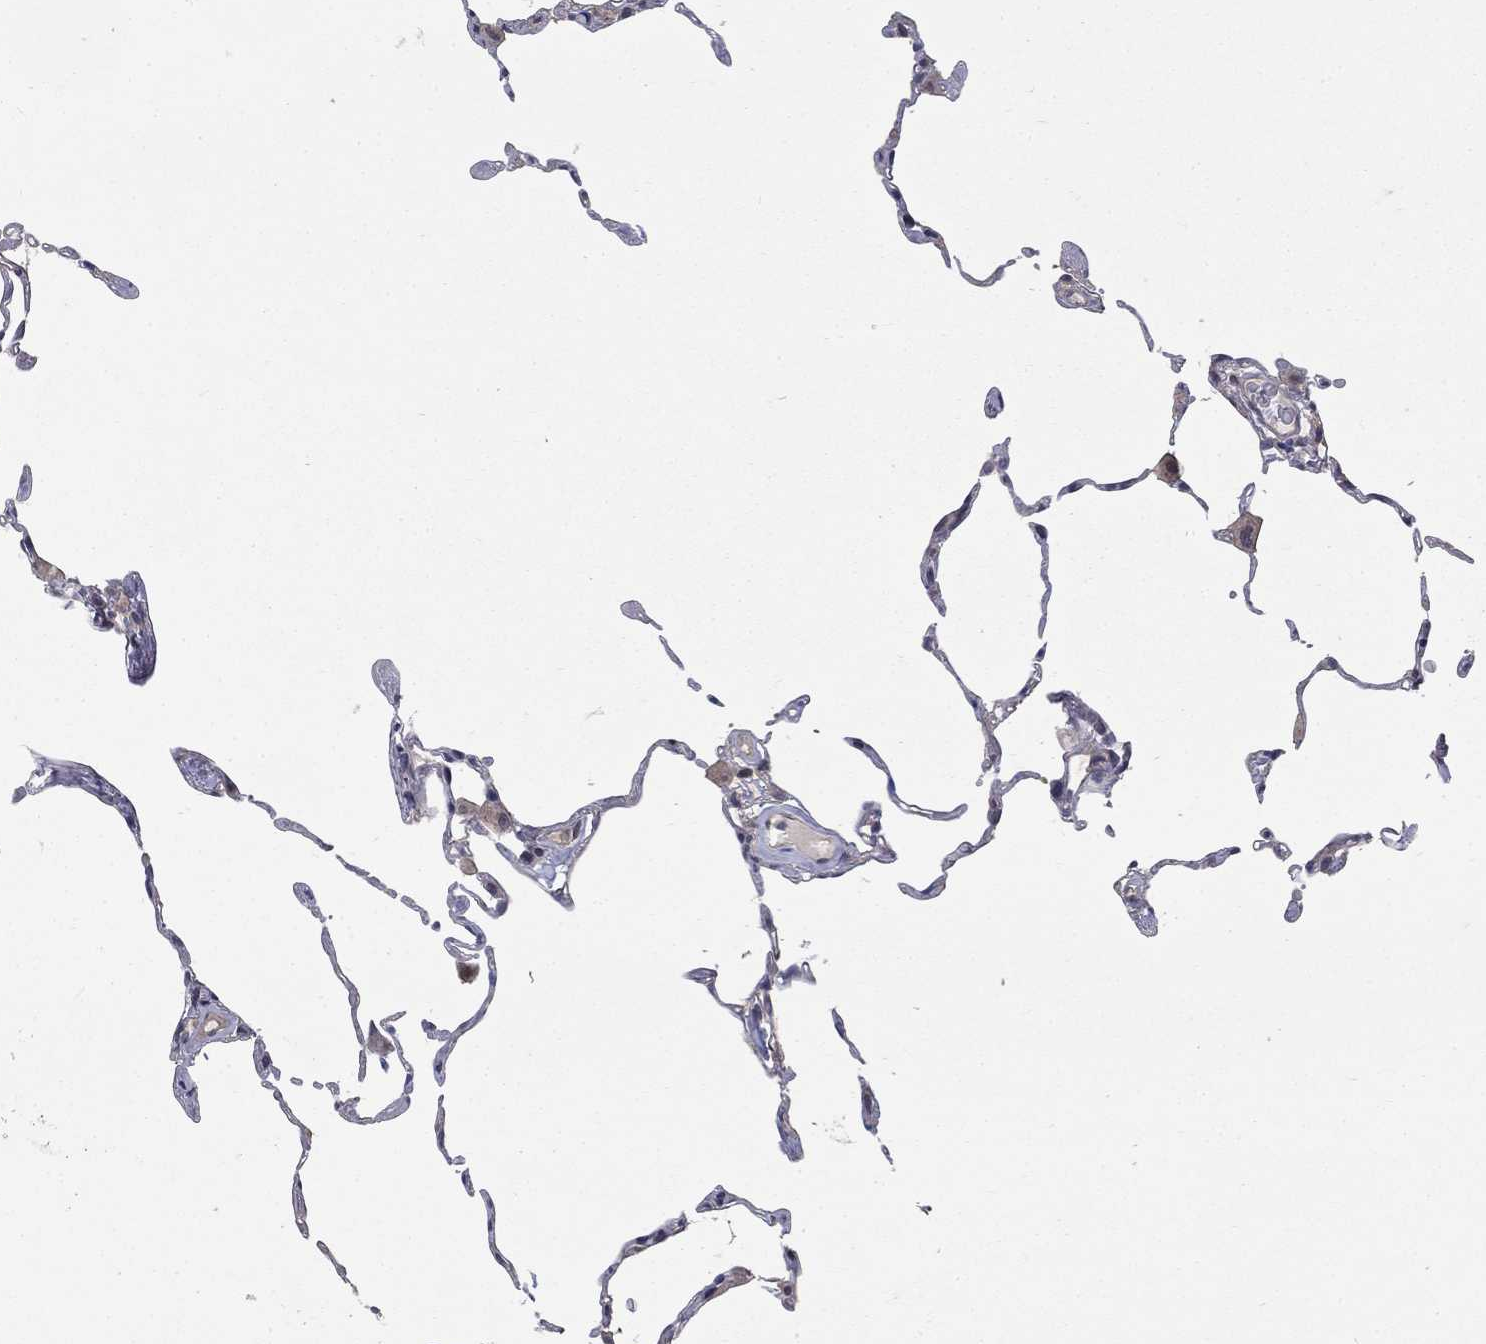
{"staining": {"intensity": "negative", "quantity": "none", "location": "none"}, "tissue": "lung", "cell_type": "Alveolar cells", "image_type": "normal", "snomed": [{"axis": "morphology", "description": "Normal tissue, NOS"}, {"axis": "topography", "description": "Lung"}], "caption": "DAB (3,3'-diaminobenzidine) immunohistochemical staining of unremarkable human lung exhibits no significant positivity in alveolar cells.", "gene": "FAM3B", "patient": {"sex": "female", "age": 57}}